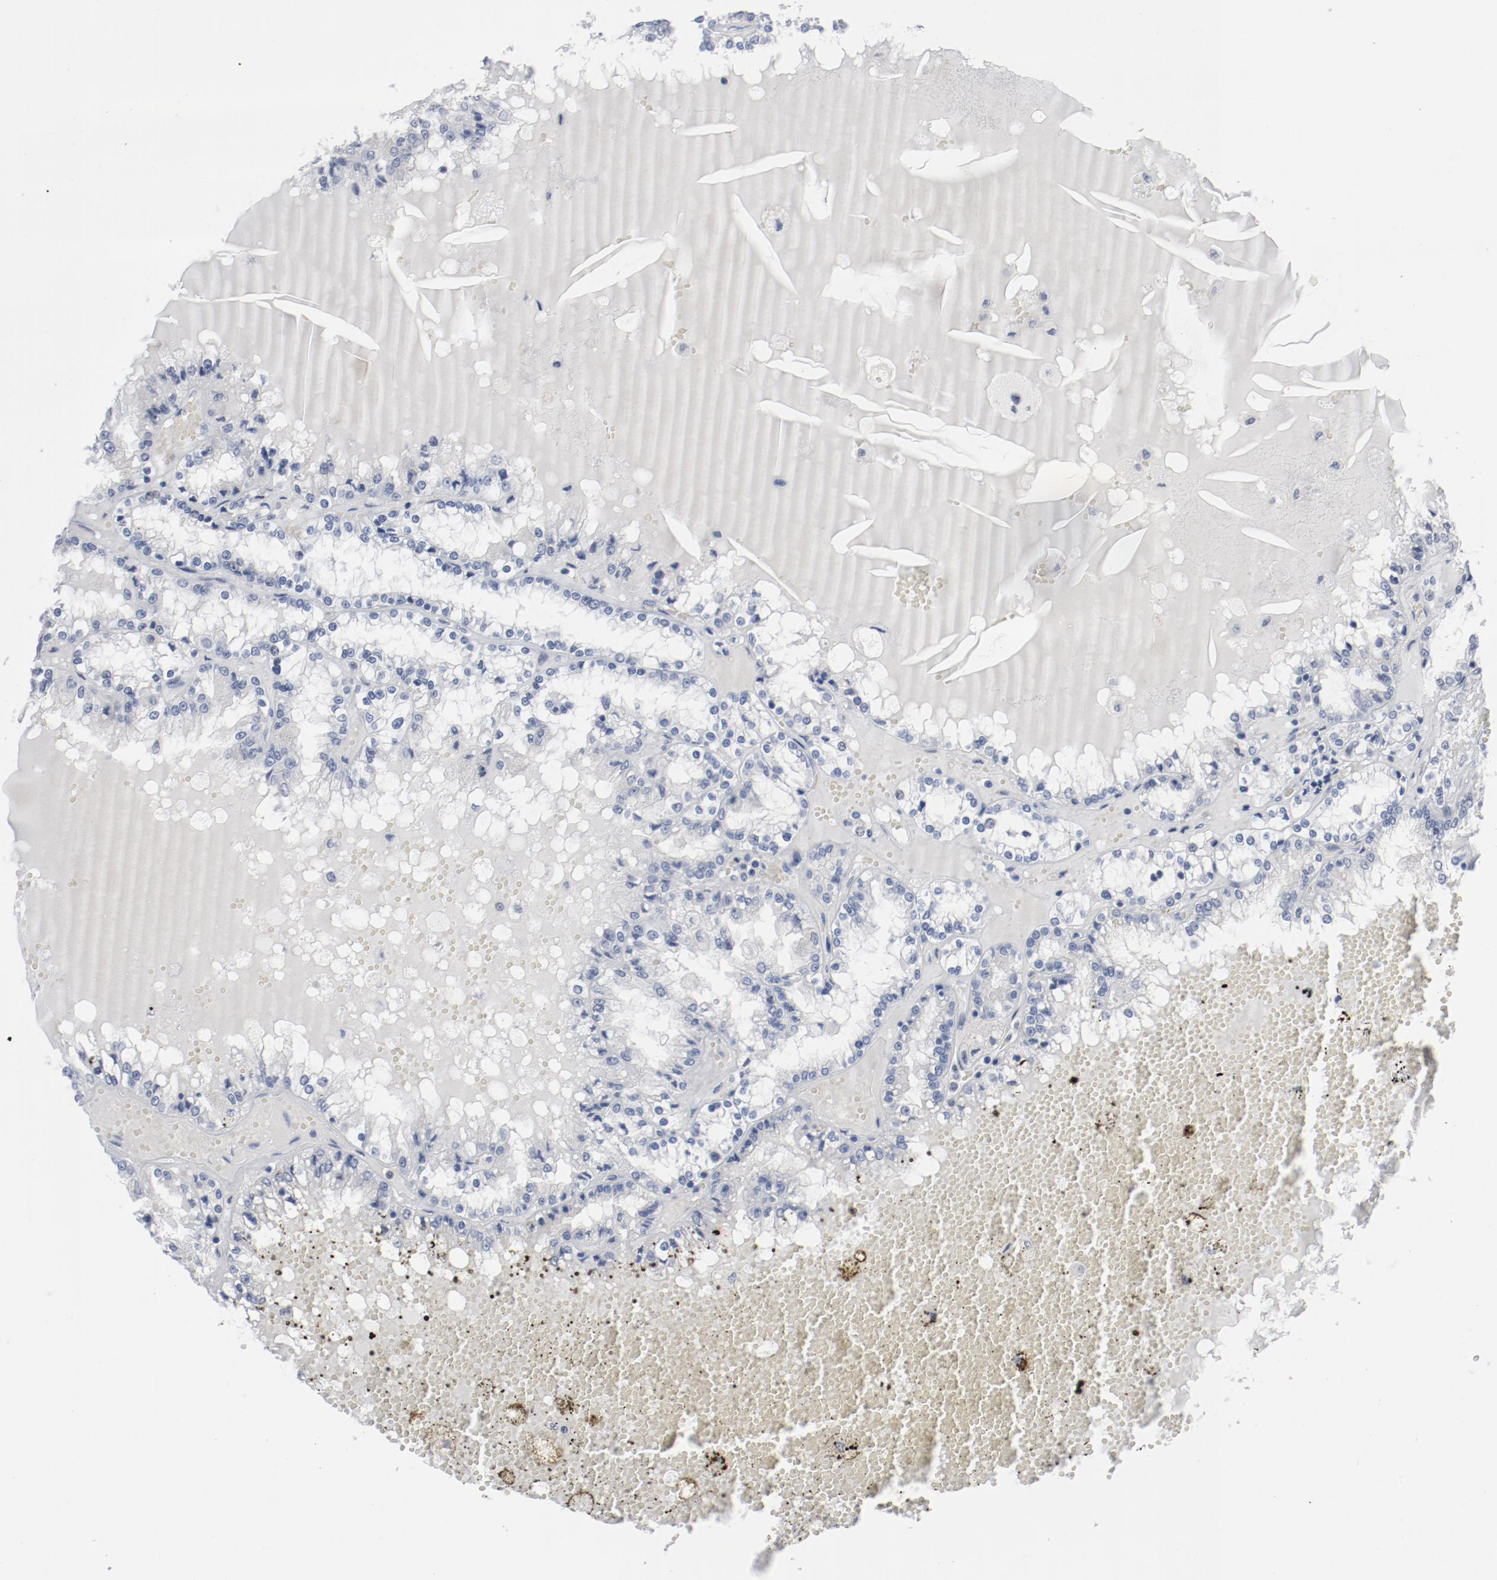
{"staining": {"intensity": "negative", "quantity": "none", "location": "none"}, "tissue": "renal cancer", "cell_type": "Tumor cells", "image_type": "cancer", "snomed": [{"axis": "morphology", "description": "Adenocarcinoma, NOS"}, {"axis": "topography", "description": "Kidney"}], "caption": "Adenocarcinoma (renal) was stained to show a protein in brown. There is no significant positivity in tumor cells.", "gene": "FOXN2", "patient": {"sex": "female", "age": 56}}